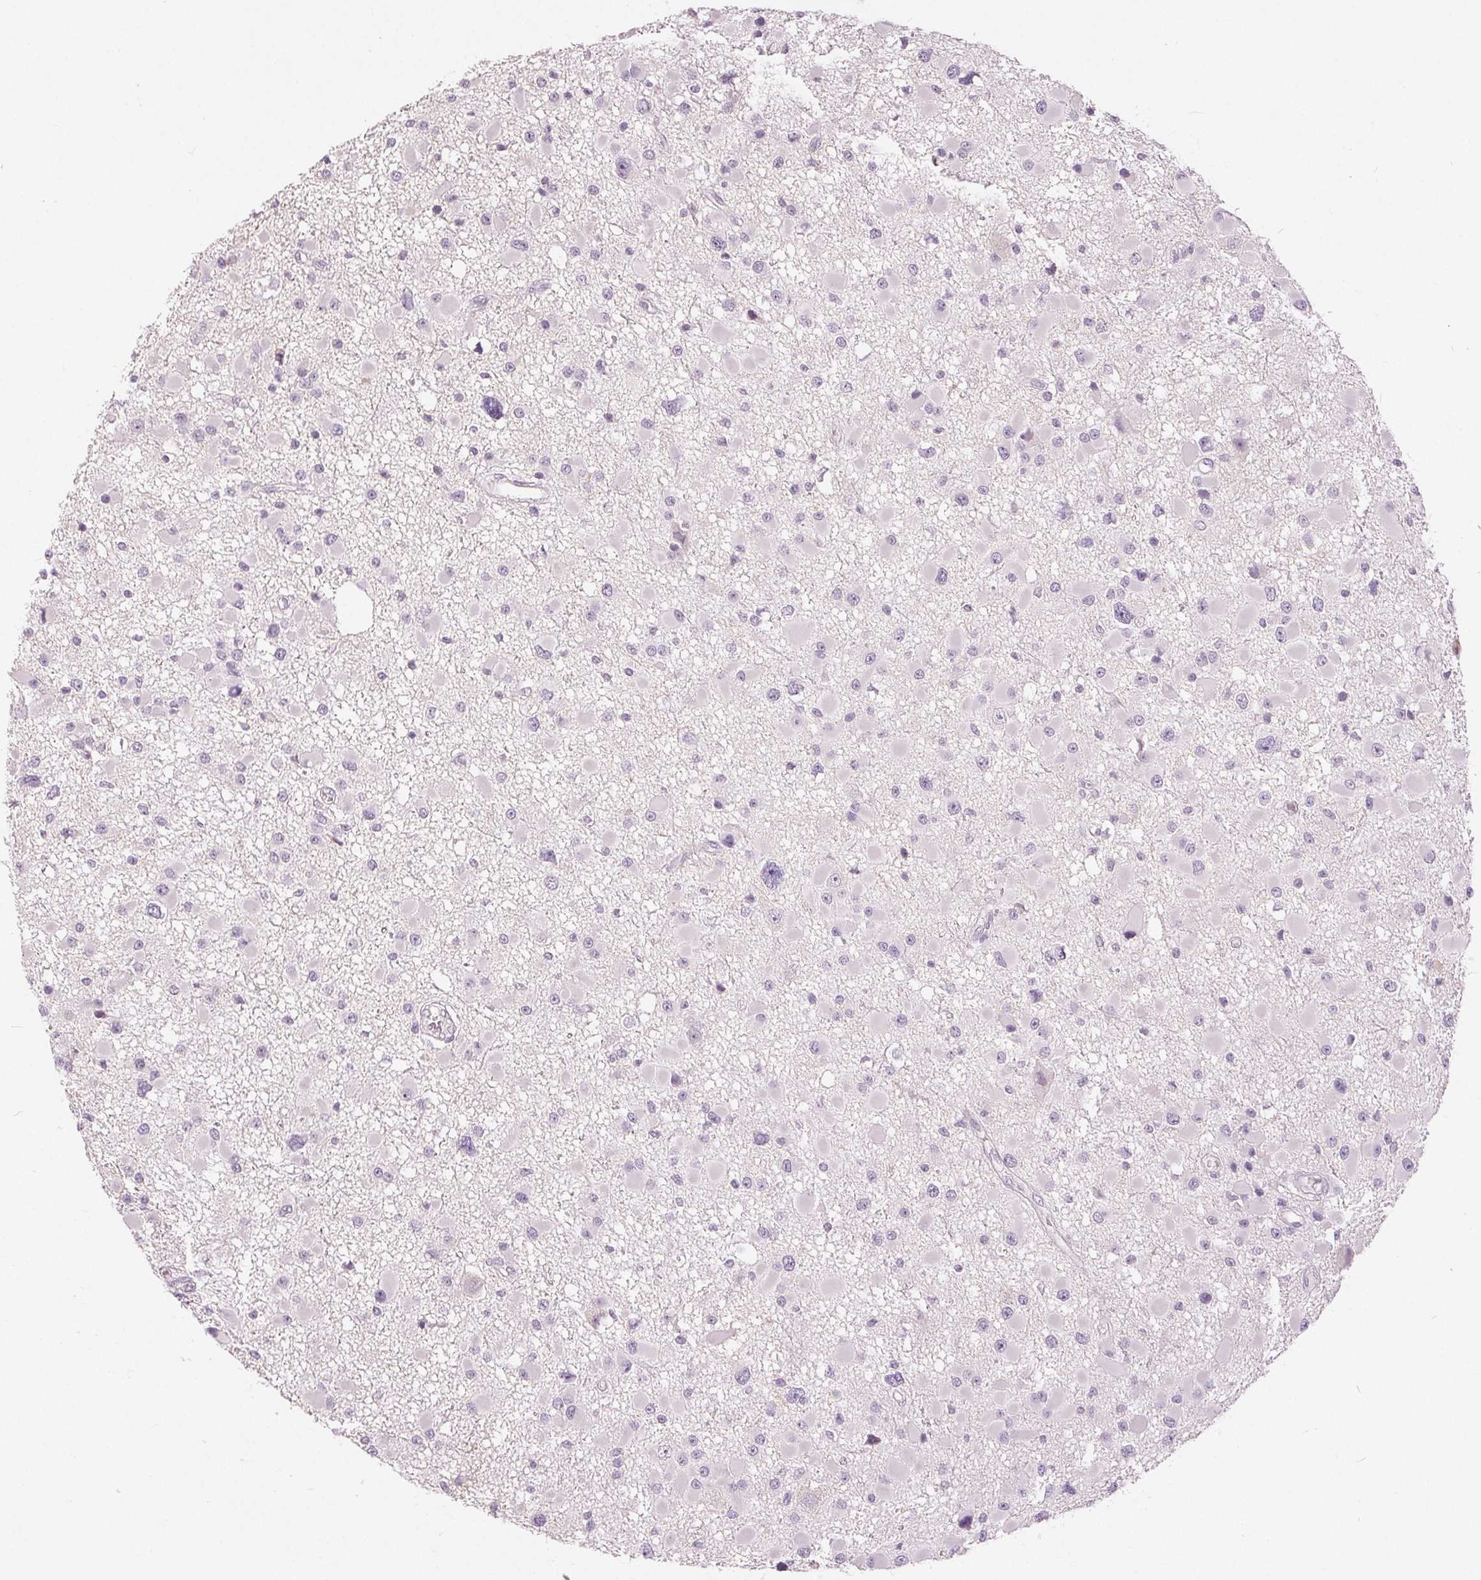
{"staining": {"intensity": "negative", "quantity": "none", "location": "none"}, "tissue": "glioma", "cell_type": "Tumor cells", "image_type": "cancer", "snomed": [{"axis": "morphology", "description": "Glioma, malignant, High grade"}, {"axis": "topography", "description": "Brain"}], "caption": "DAB (3,3'-diaminobenzidine) immunohistochemical staining of human glioma reveals no significant staining in tumor cells. (DAB (3,3'-diaminobenzidine) IHC, high magnification).", "gene": "DSG3", "patient": {"sex": "male", "age": 54}}